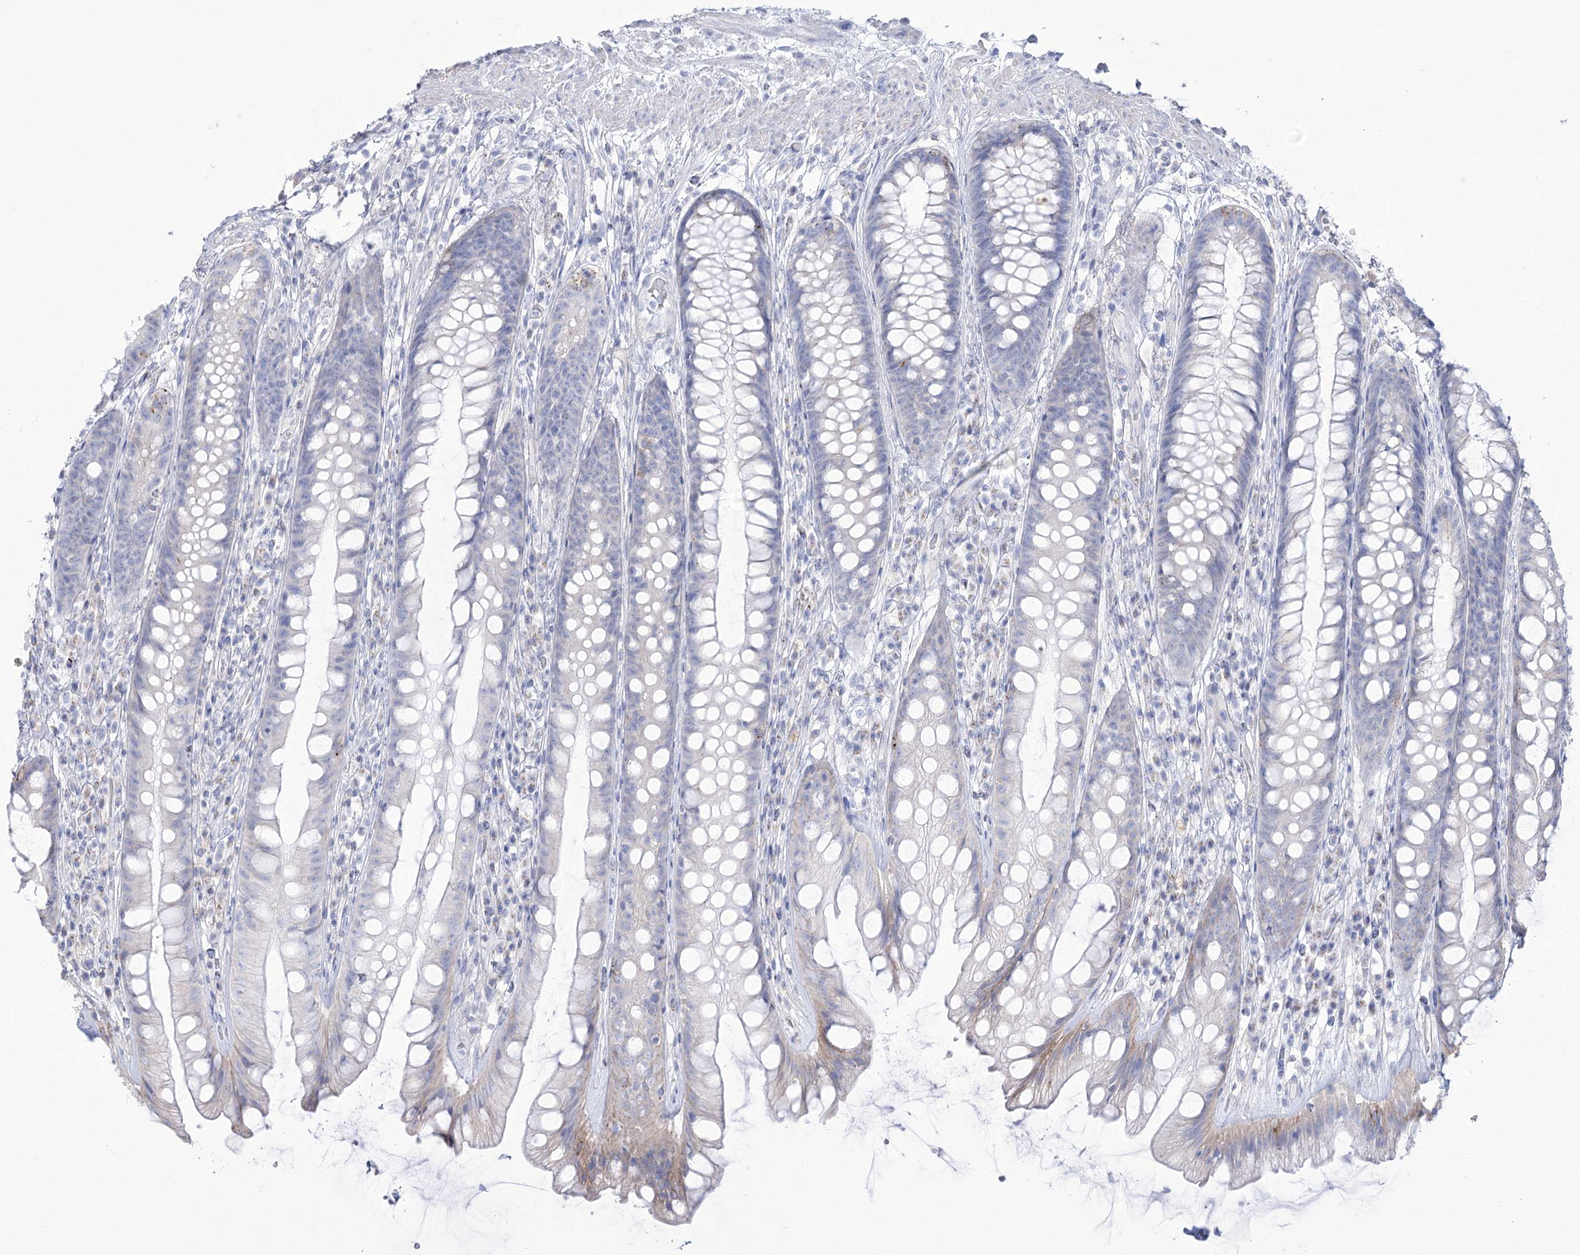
{"staining": {"intensity": "moderate", "quantity": "25%-75%", "location": "cytoplasmic/membranous"}, "tissue": "rectum", "cell_type": "Glandular cells", "image_type": "normal", "snomed": [{"axis": "morphology", "description": "Normal tissue, NOS"}, {"axis": "topography", "description": "Rectum"}], "caption": "Glandular cells reveal medium levels of moderate cytoplasmic/membranous expression in approximately 25%-75% of cells in benign human rectum.", "gene": "FAM216A", "patient": {"sex": "male", "age": 74}}